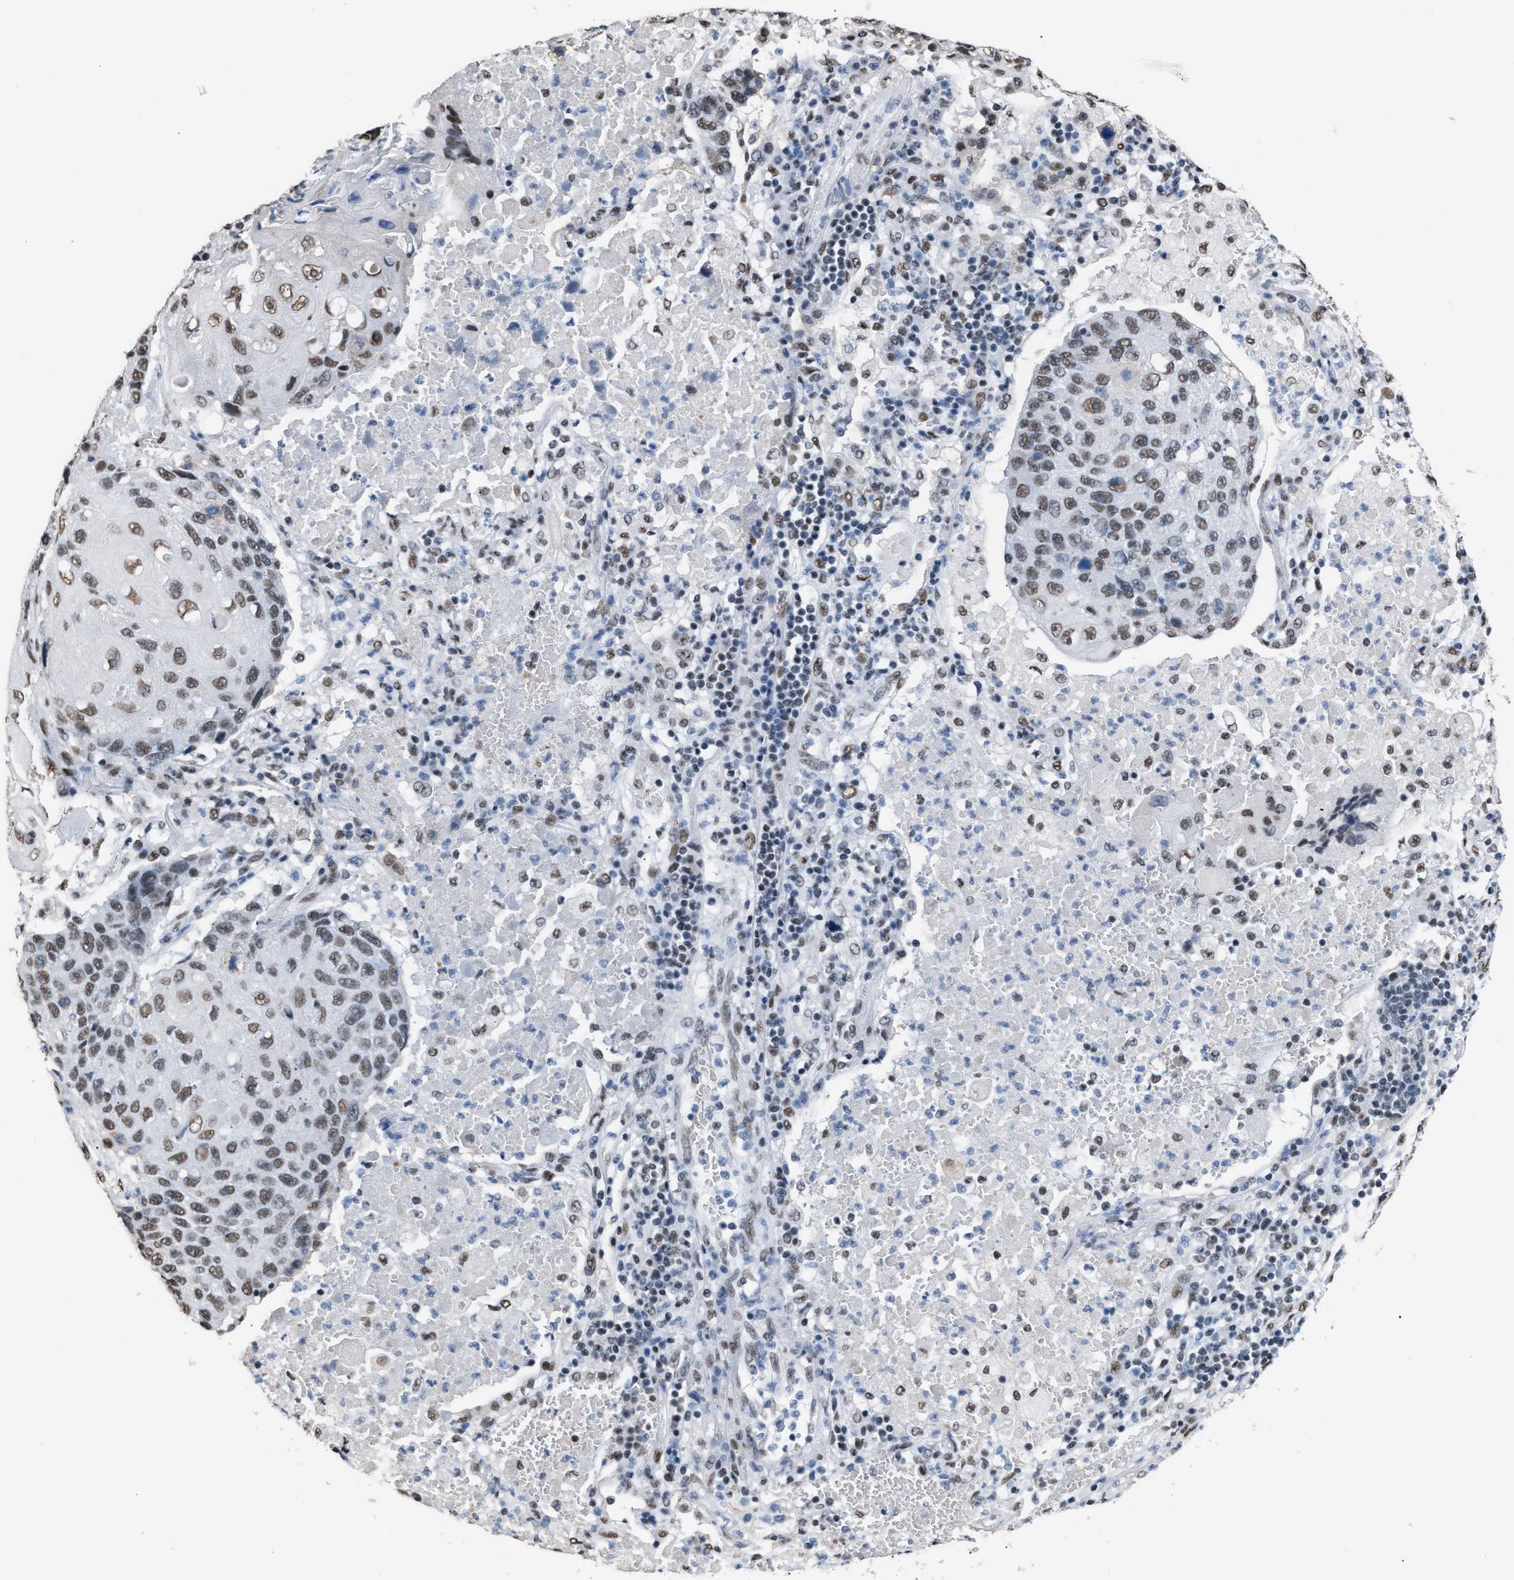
{"staining": {"intensity": "moderate", "quantity": ">75%", "location": "nuclear"}, "tissue": "lung cancer", "cell_type": "Tumor cells", "image_type": "cancer", "snomed": [{"axis": "morphology", "description": "Squamous cell carcinoma, NOS"}, {"axis": "topography", "description": "Lung"}], "caption": "Immunohistochemistry image of human lung cancer stained for a protein (brown), which reveals medium levels of moderate nuclear positivity in about >75% of tumor cells.", "gene": "CCAR2", "patient": {"sex": "male", "age": 61}}